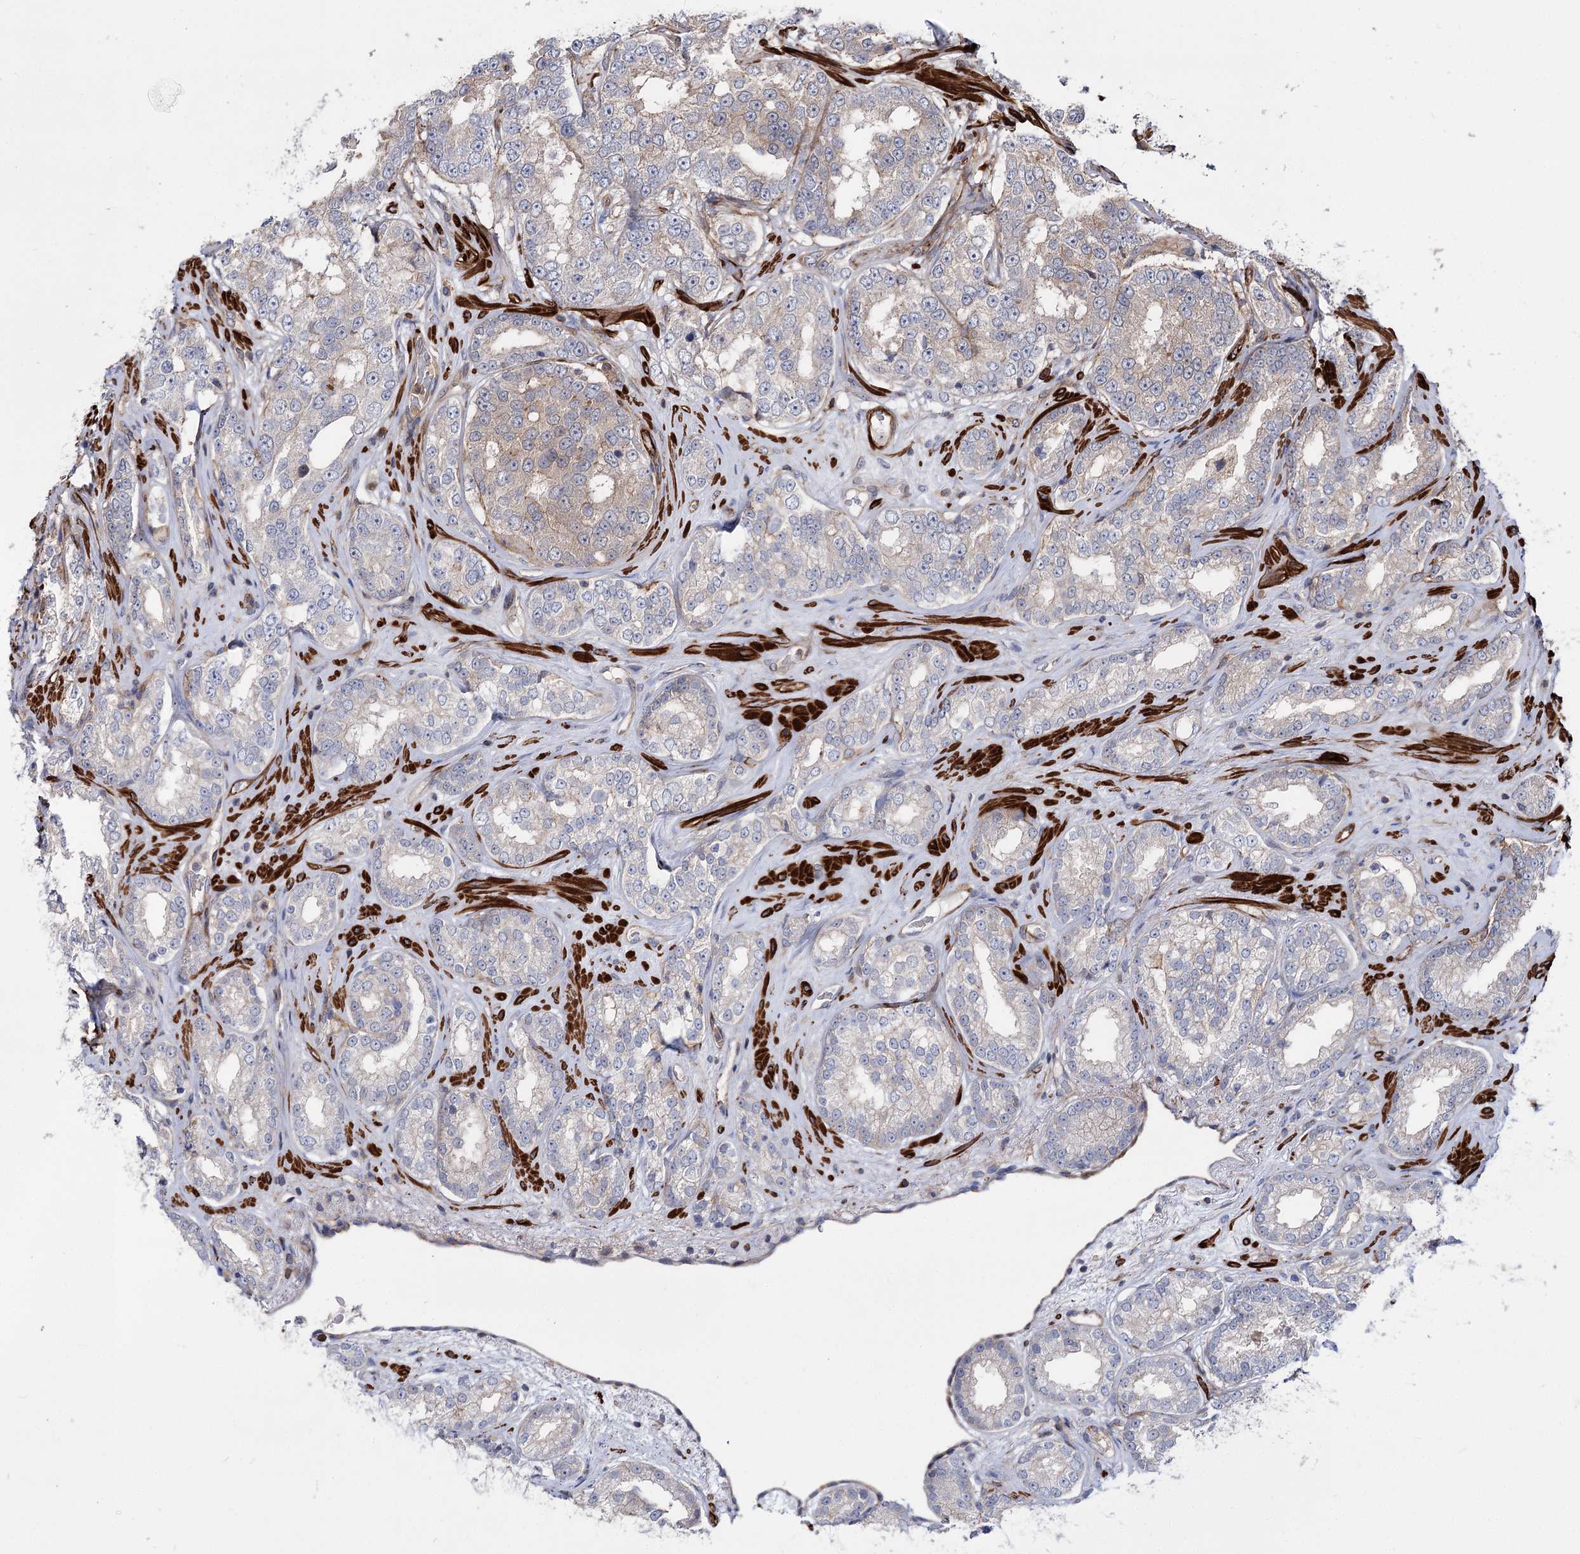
{"staining": {"intensity": "negative", "quantity": "none", "location": "none"}, "tissue": "prostate cancer", "cell_type": "Tumor cells", "image_type": "cancer", "snomed": [{"axis": "morphology", "description": "Normal tissue, NOS"}, {"axis": "morphology", "description": "Adenocarcinoma, High grade"}, {"axis": "topography", "description": "Prostate"}], "caption": "Immunohistochemistry micrograph of human prostate high-grade adenocarcinoma stained for a protein (brown), which shows no expression in tumor cells.", "gene": "DPP3", "patient": {"sex": "male", "age": 83}}